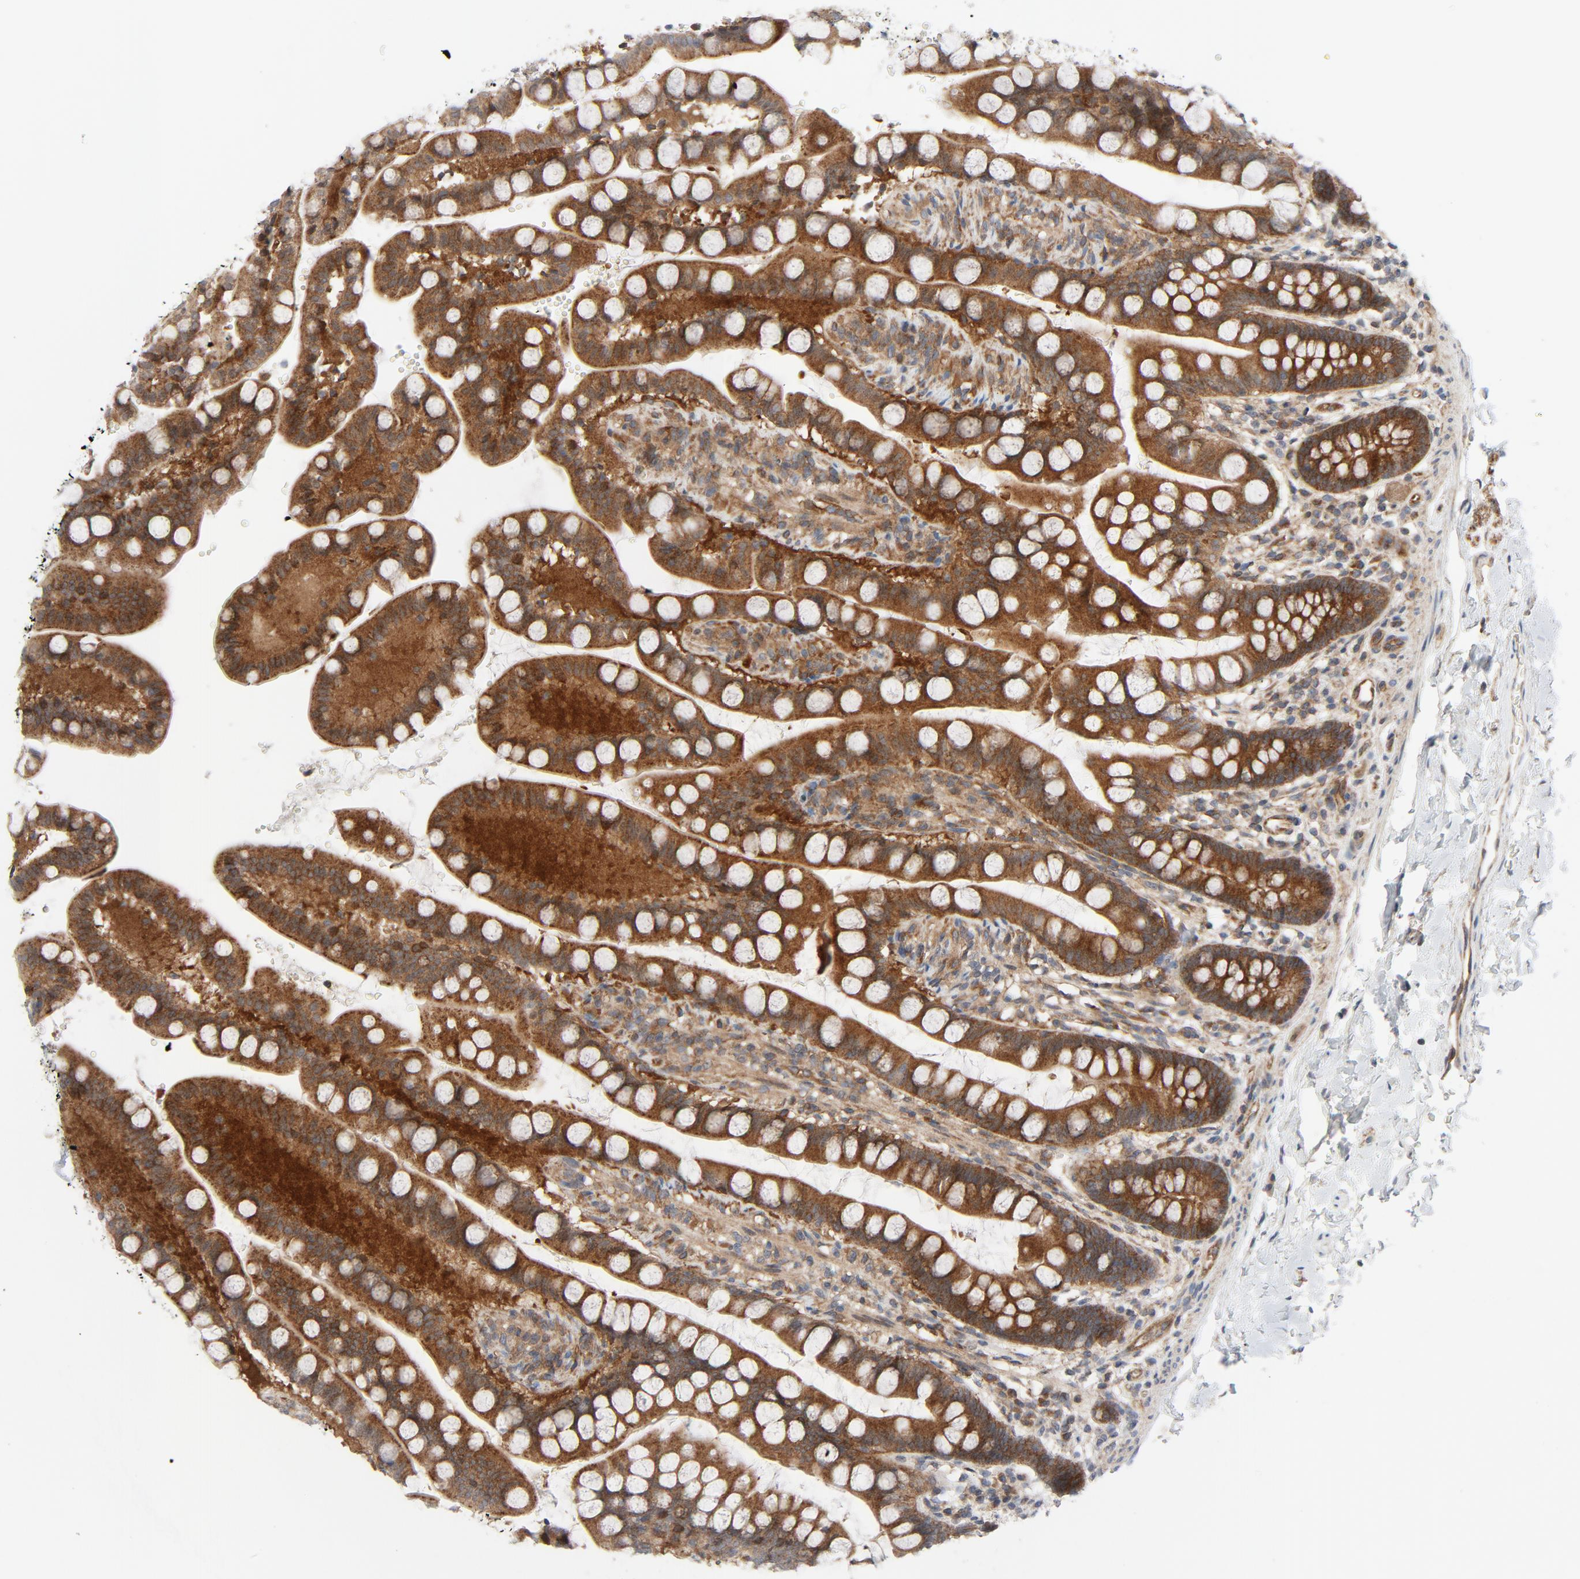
{"staining": {"intensity": "moderate", "quantity": ">75%", "location": "cytoplasmic/membranous"}, "tissue": "small intestine", "cell_type": "Glandular cells", "image_type": "normal", "snomed": [{"axis": "morphology", "description": "Normal tissue, NOS"}, {"axis": "topography", "description": "Small intestine"}], "caption": "Immunohistochemistry of unremarkable human small intestine demonstrates medium levels of moderate cytoplasmic/membranous expression in about >75% of glandular cells.", "gene": "TSG101", "patient": {"sex": "female", "age": 58}}